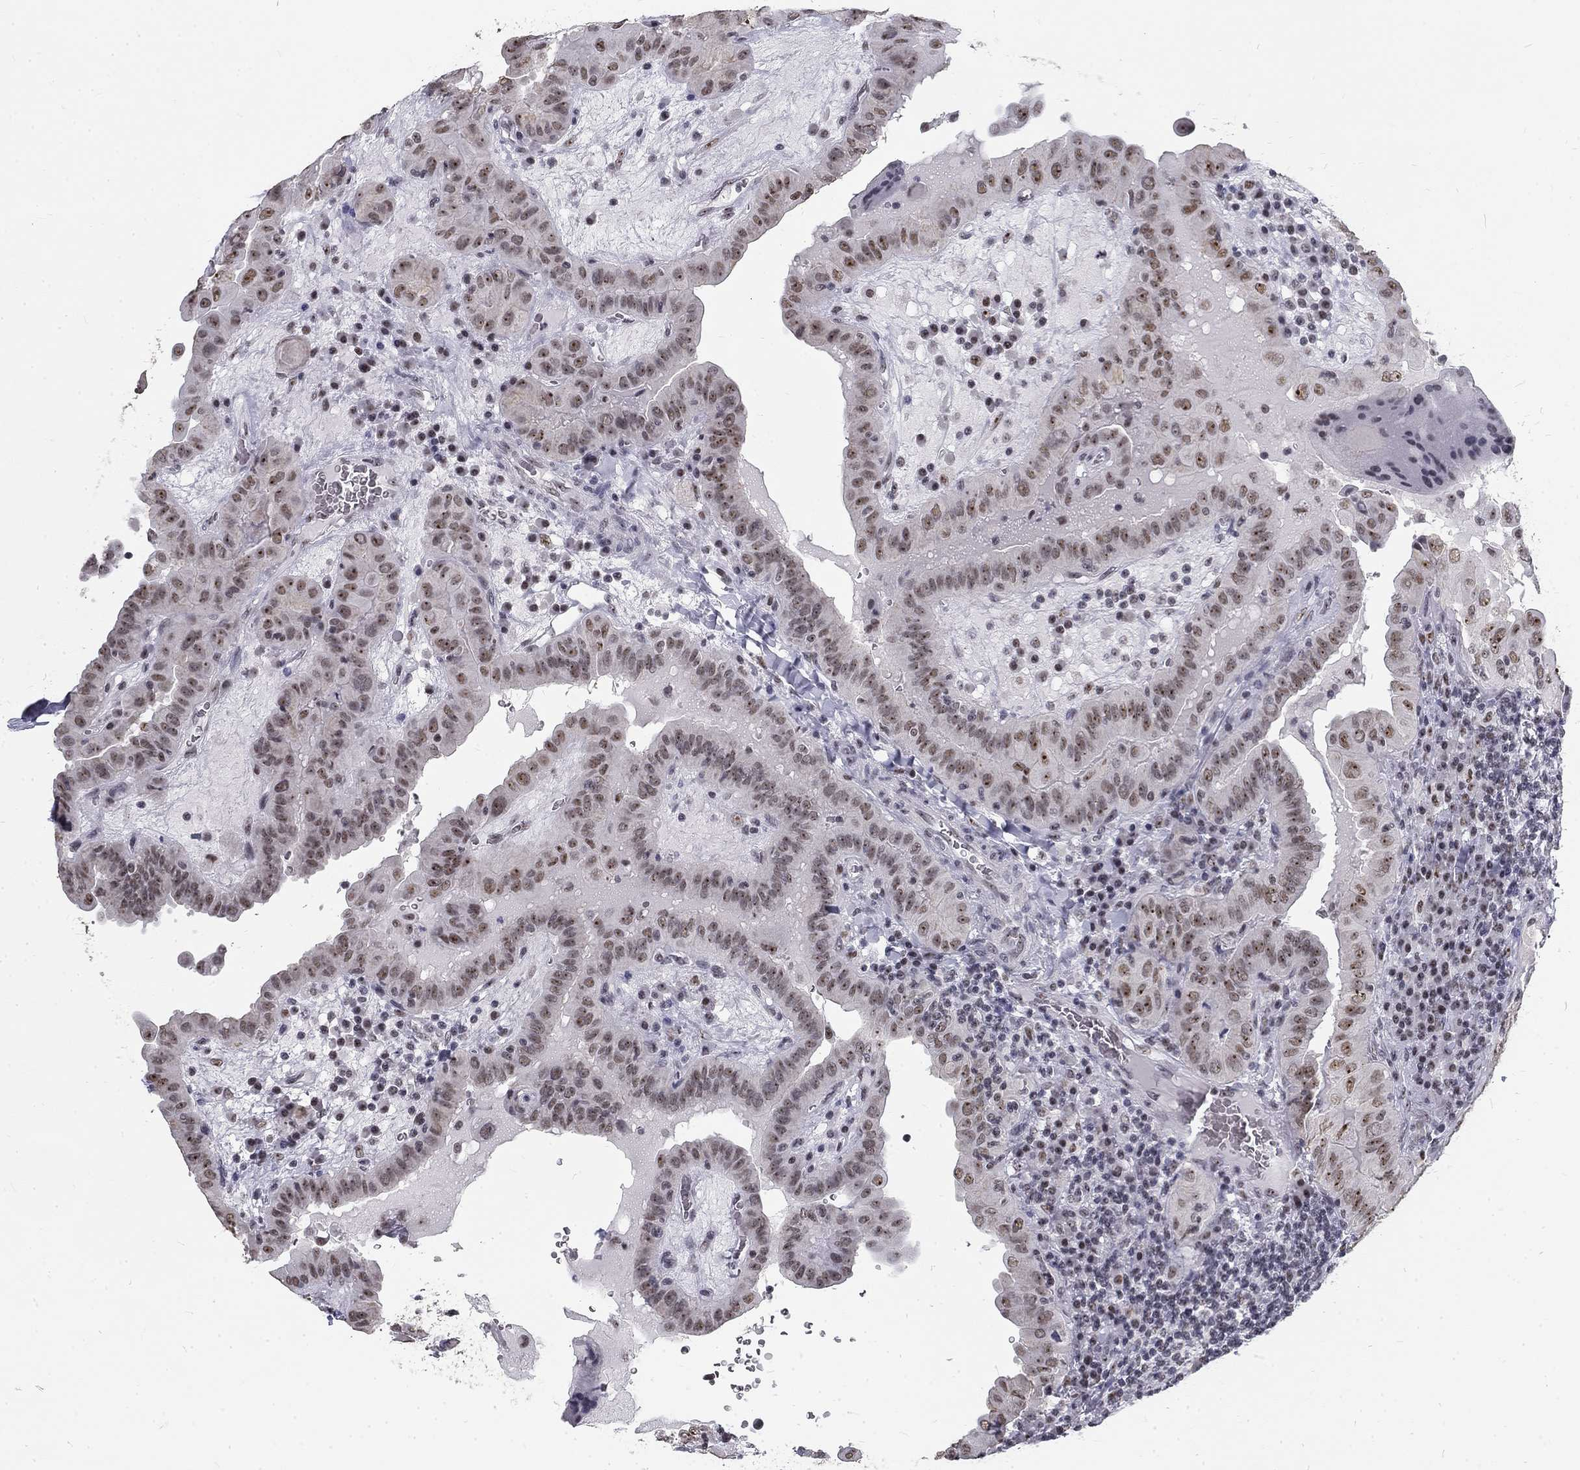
{"staining": {"intensity": "weak", "quantity": "25%-75%", "location": "nuclear"}, "tissue": "thyroid cancer", "cell_type": "Tumor cells", "image_type": "cancer", "snomed": [{"axis": "morphology", "description": "Papillary adenocarcinoma, NOS"}, {"axis": "topography", "description": "Thyroid gland"}], "caption": "IHC image of human thyroid cancer stained for a protein (brown), which reveals low levels of weak nuclear expression in about 25%-75% of tumor cells.", "gene": "SNORC", "patient": {"sex": "female", "age": 37}}